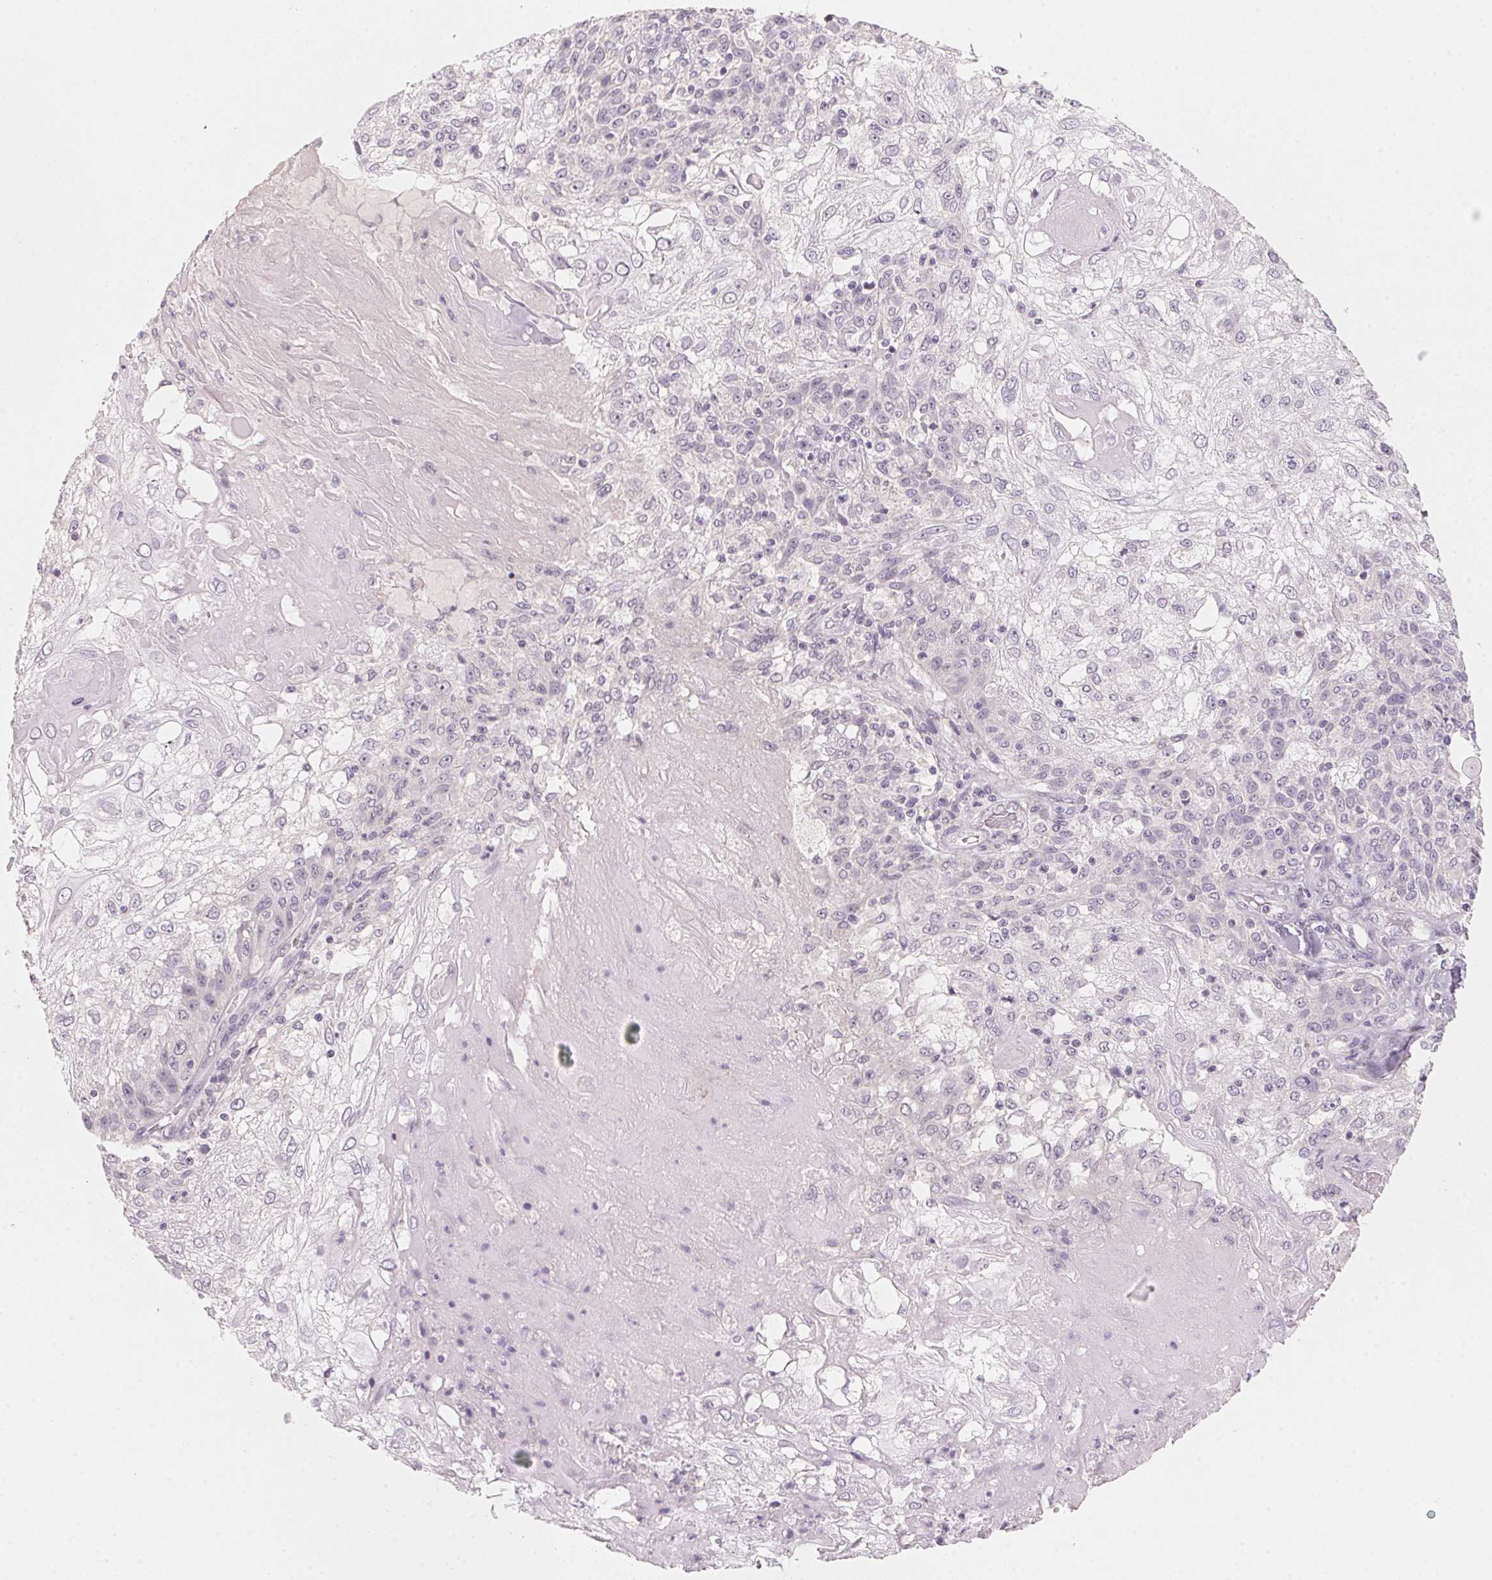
{"staining": {"intensity": "negative", "quantity": "none", "location": "none"}, "tissue": "skin cancer", "cell_type": "Tumor cells", "image_type": "cancer", "snomed": [{"axis": "morphology", "description": "Normal tissue, NOS"}, {"axis": "morphology", "description": "Squamous cell carcinoma, NOS"}, {"axis": "topography", "description": "Skin"}], "caption": "Immunohistochemical staining of skin cancer (squamous cell carcinoma) reveals no significant expression in tumor cells. (DAB immunohistochemistry visualized using brightfield microscopy, high magnification).", "gene": "ANKRD31", "patient": {"sex": "female", "age": 83}}